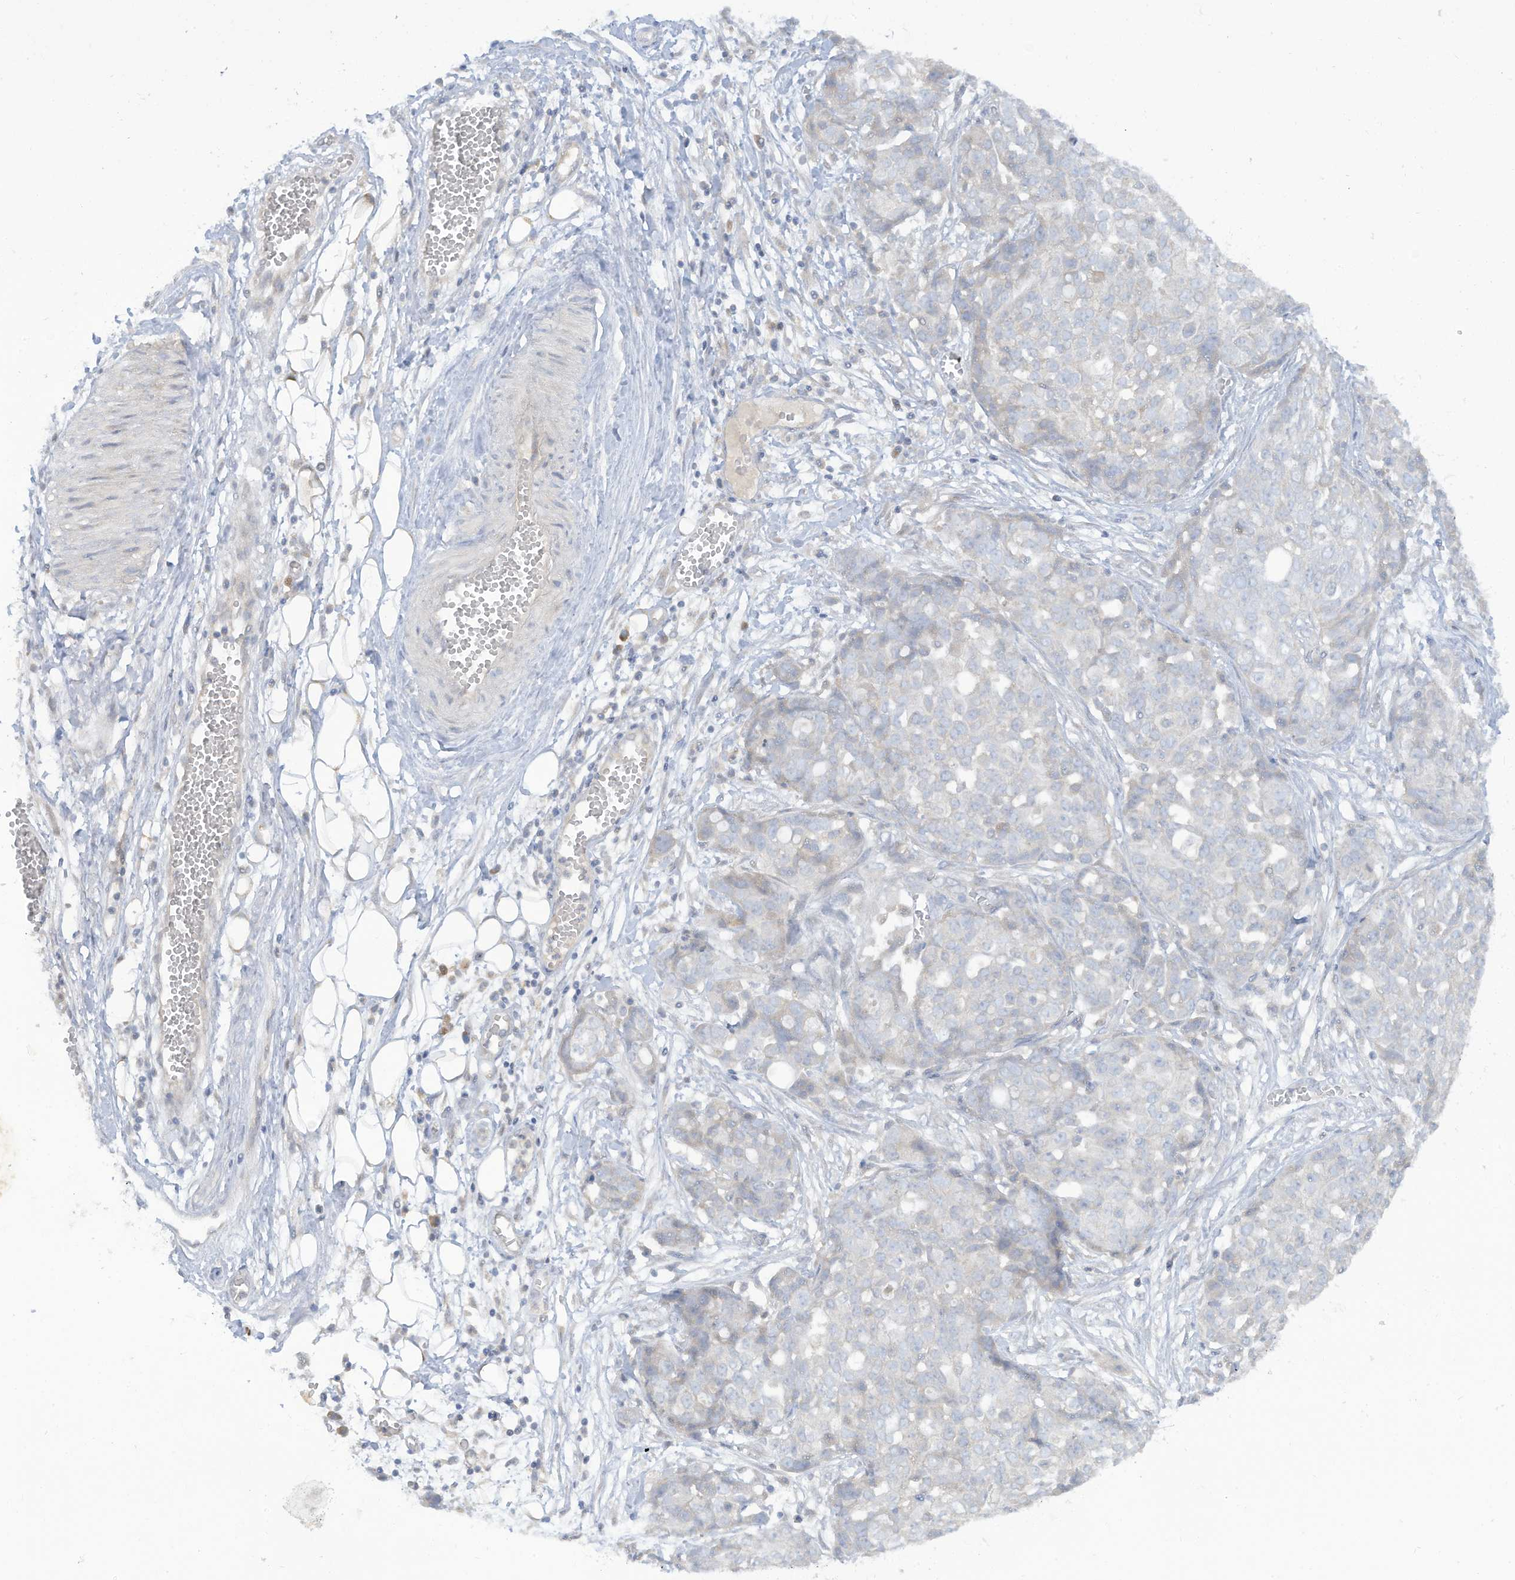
{"staining": {"intensity": "negative", "quantity": "none", "location": "none"}, "tissue": "ovarian cancer", "cell_type": "Tumor cells", "image_type": "cancer", "snomed": [{"axis": "morphology", "description": "Cystadenocarcinoma, serous, NOS"}, {"axis": "topography", "description": "Soft tissue"}, {"axis": "topography", "description": "Ovary"}], "caption": "Tumor cells are negative for protein expression in human ovarian serous cystadenocarcinoma.", "gene": "LRRN2", "patient": {"sex": "female", "age": 57}}